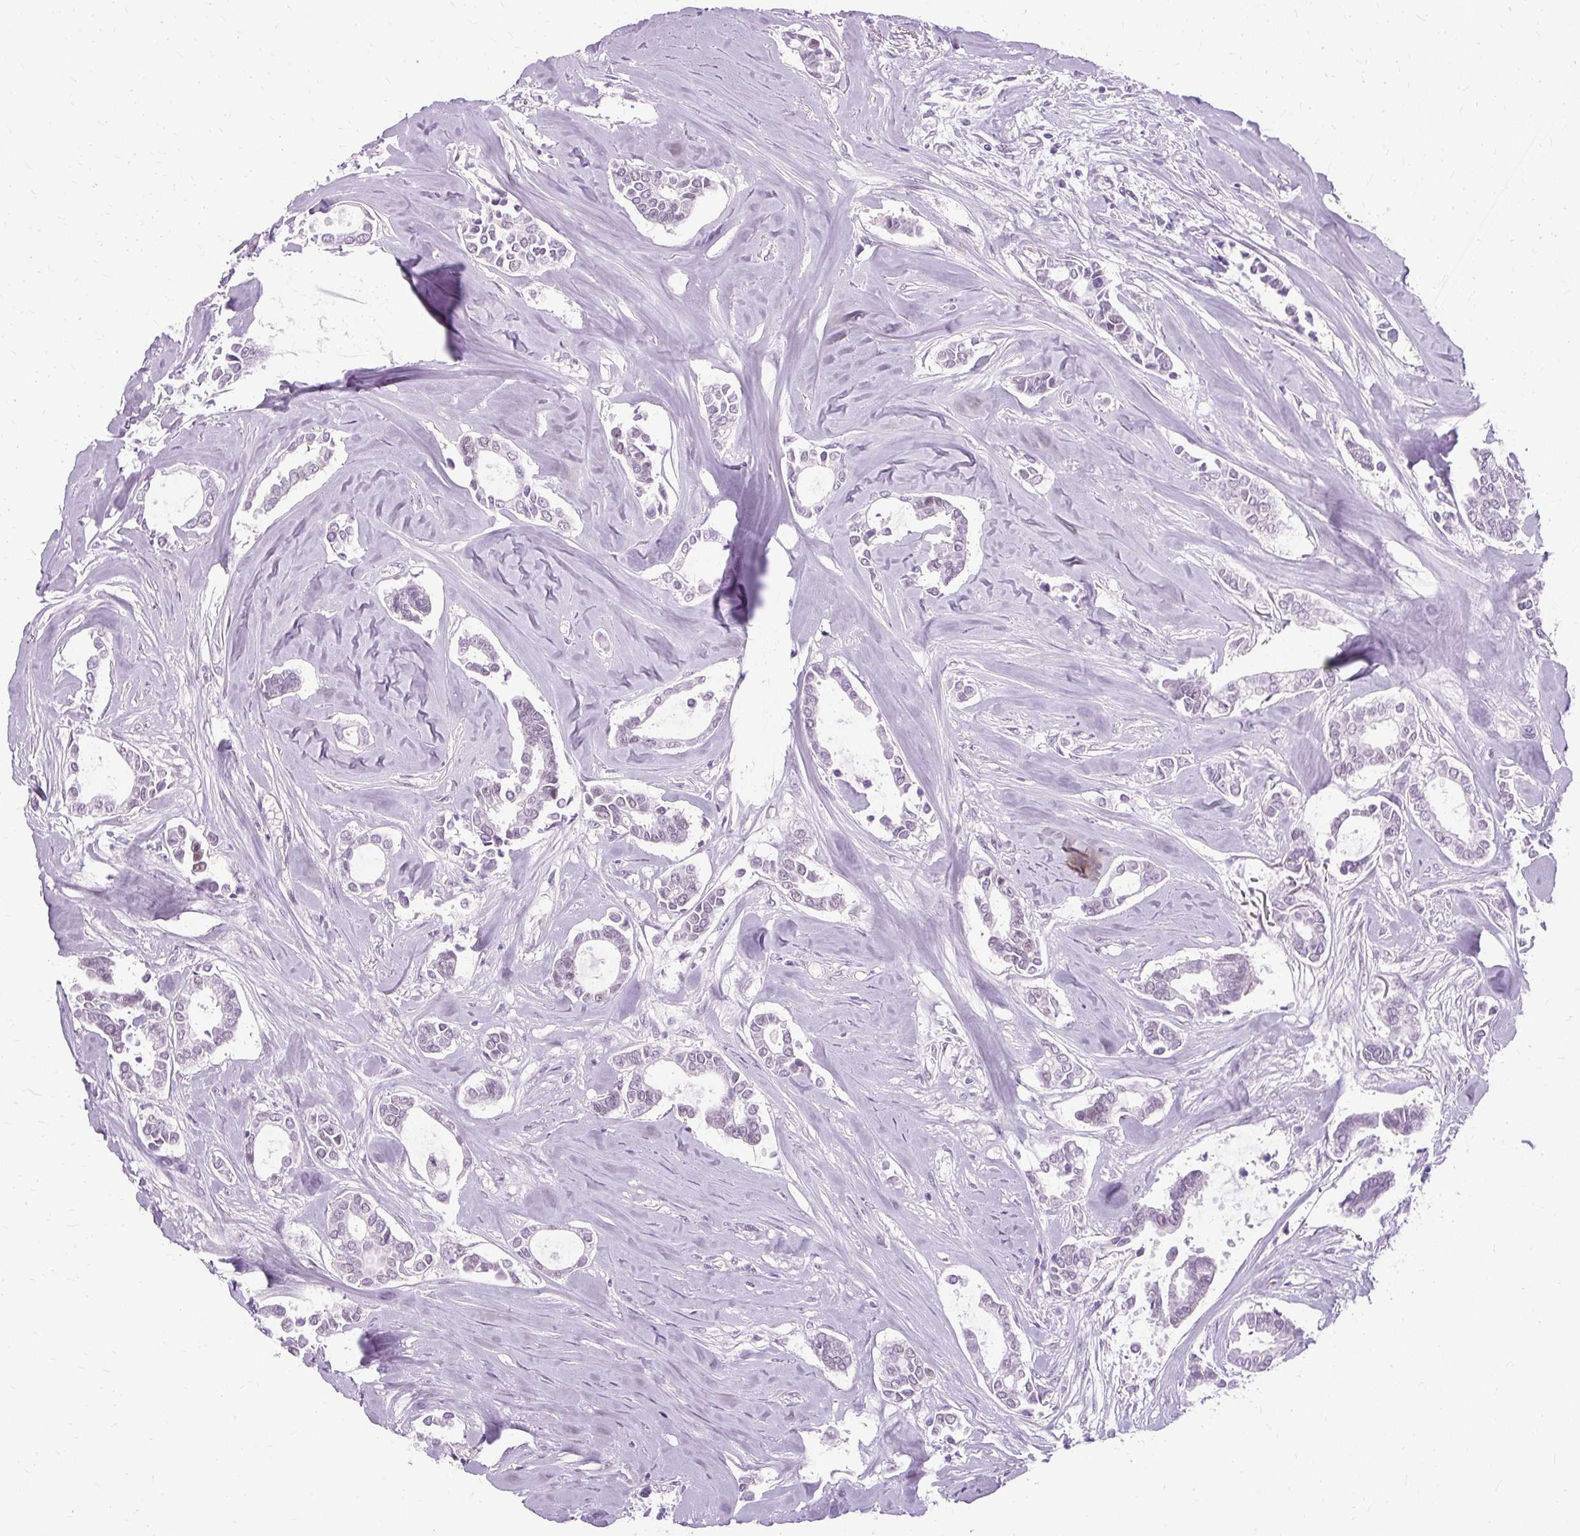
{"staining": {"intensity": "negative", "quantity": "none", "location": "none"}, "tissue": "breast cancer", "cell_type": "Tumor cells", "image_type": "cancer", "snomed": [{"axis": "morphology", "description": "Duct carcinoma"}, {"axis": "topography", "description": "Breast"}], "caption": "This image is of infiltrating ductal carcinoma (breast) stained with IHC to label a protein in brown with the nuclei are counter-stained blue. There is no expression in tumor cells.", "gene": "RYBP", "patient": {"sex": "female", "age": 84}}